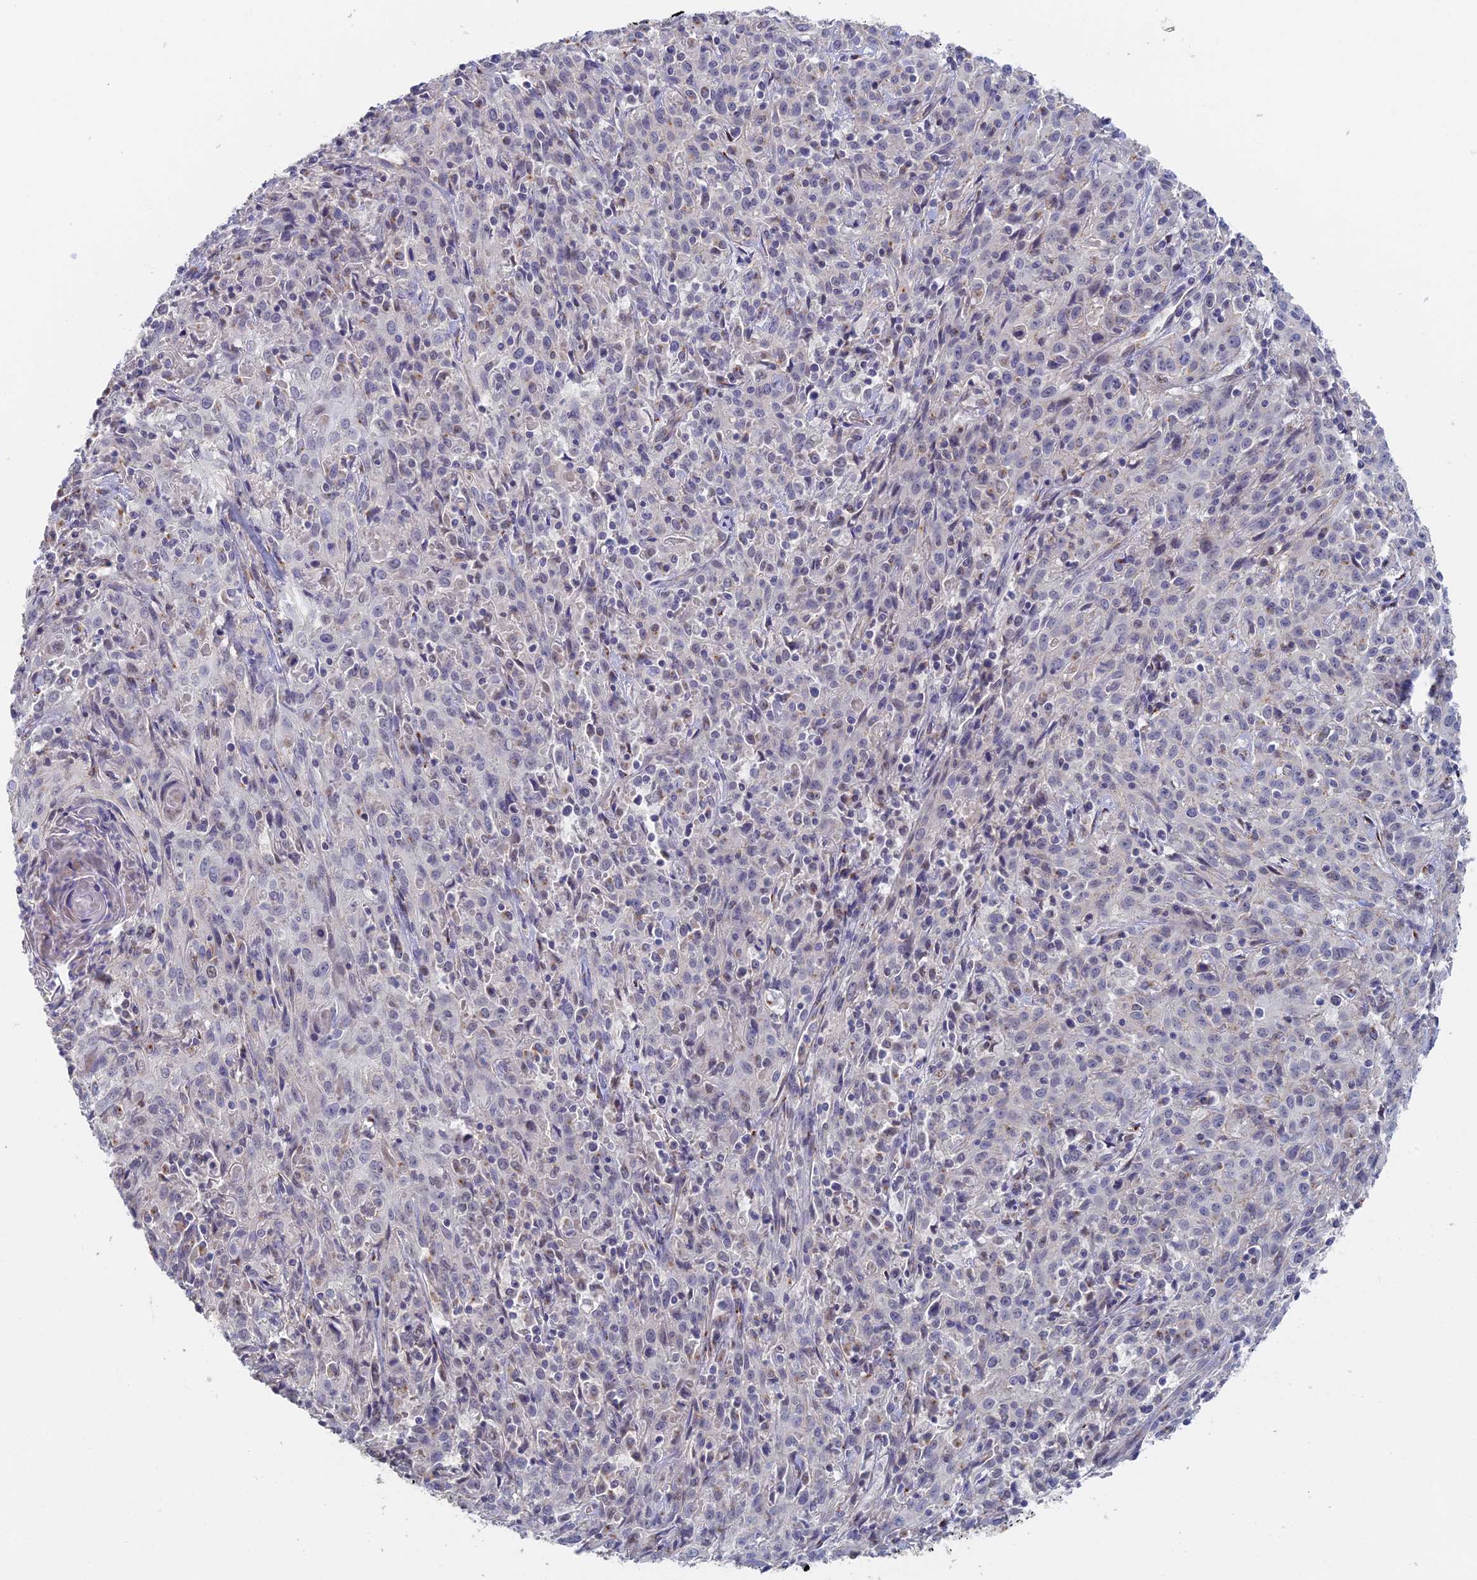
{"staining": {"intensity": "negative", "quantity": "none", "location": "none"}, "tissue": "cervical cancer", "cell_type": "Tumor cells", "image_type": "cancer", "snomed": [{"axis": "morphology", "description": "Squamous cell carcinoma, NOS"}, {"axis": "topography", "description": "Cervix"}], "caption": "Immunohistochemical staining of human cervical squamous cell carcinoma exhibits no significant positivity in tumor cells. Nuclei are stained in blue.", "gene": "GPATCH1", "patient": {"sex": "female", "age": 57}}